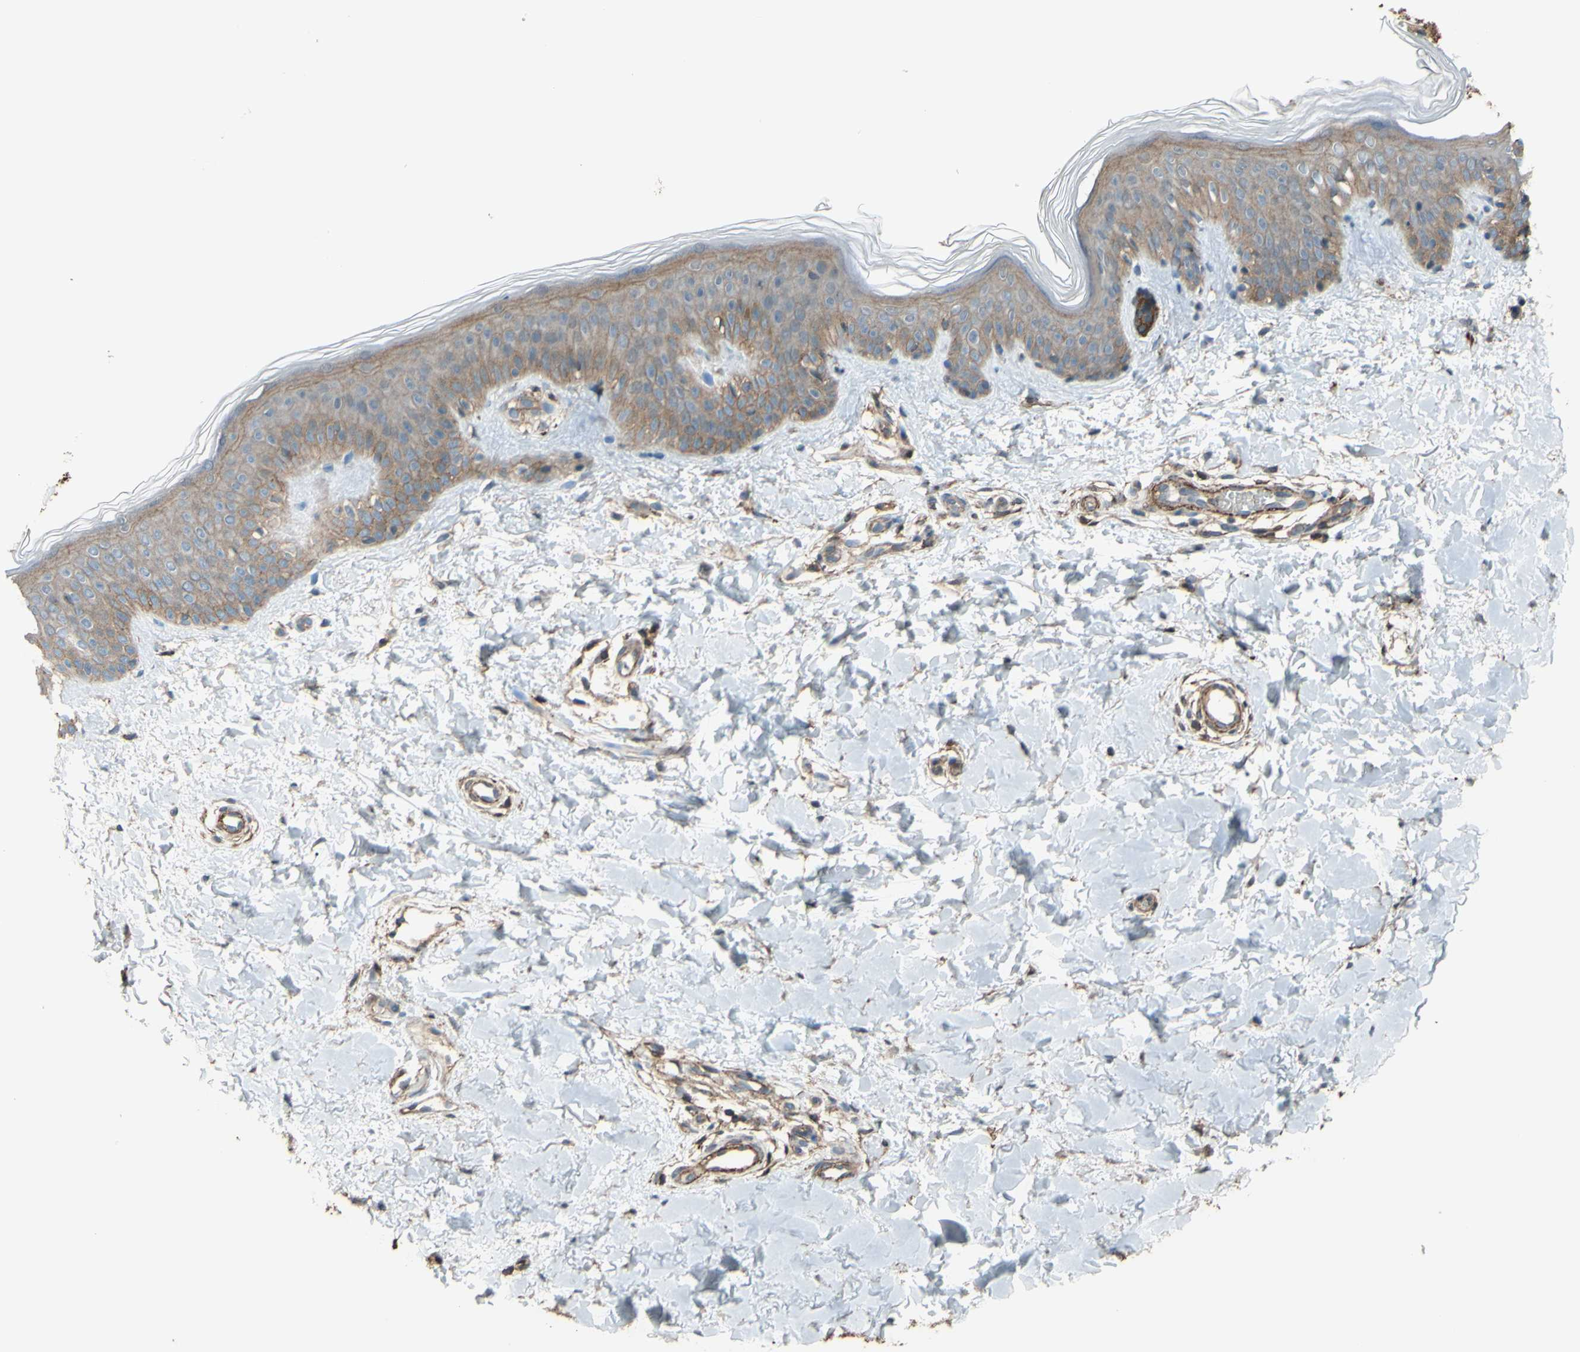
{"staining": {"intensity": "weak", "quantity": ">75%", "location": "cytoplasmic/membranous"}, "tissue": "skin", "cell_type": "Fibroblasts", "image_type": "normal", "snomed": [{"axis": "morphology", "description": "Normal tissue, NOS"}, {"axis": "topography", "description": "Skin"}], "caption": "Immunohistochemistry (IHC) staining of normal skin, which displays low levels of weak cytoplasmic/membranous staining in approximately >75% of fibroblasts indicating weak cytoplasmic/membranous protein staining. The staining was performed using DAB (brown) for protein detection and nuclei were counterstained in hematoxylin (blue).", "gene": "ADD3", "patient": {"sex": "male", "age": 16}}